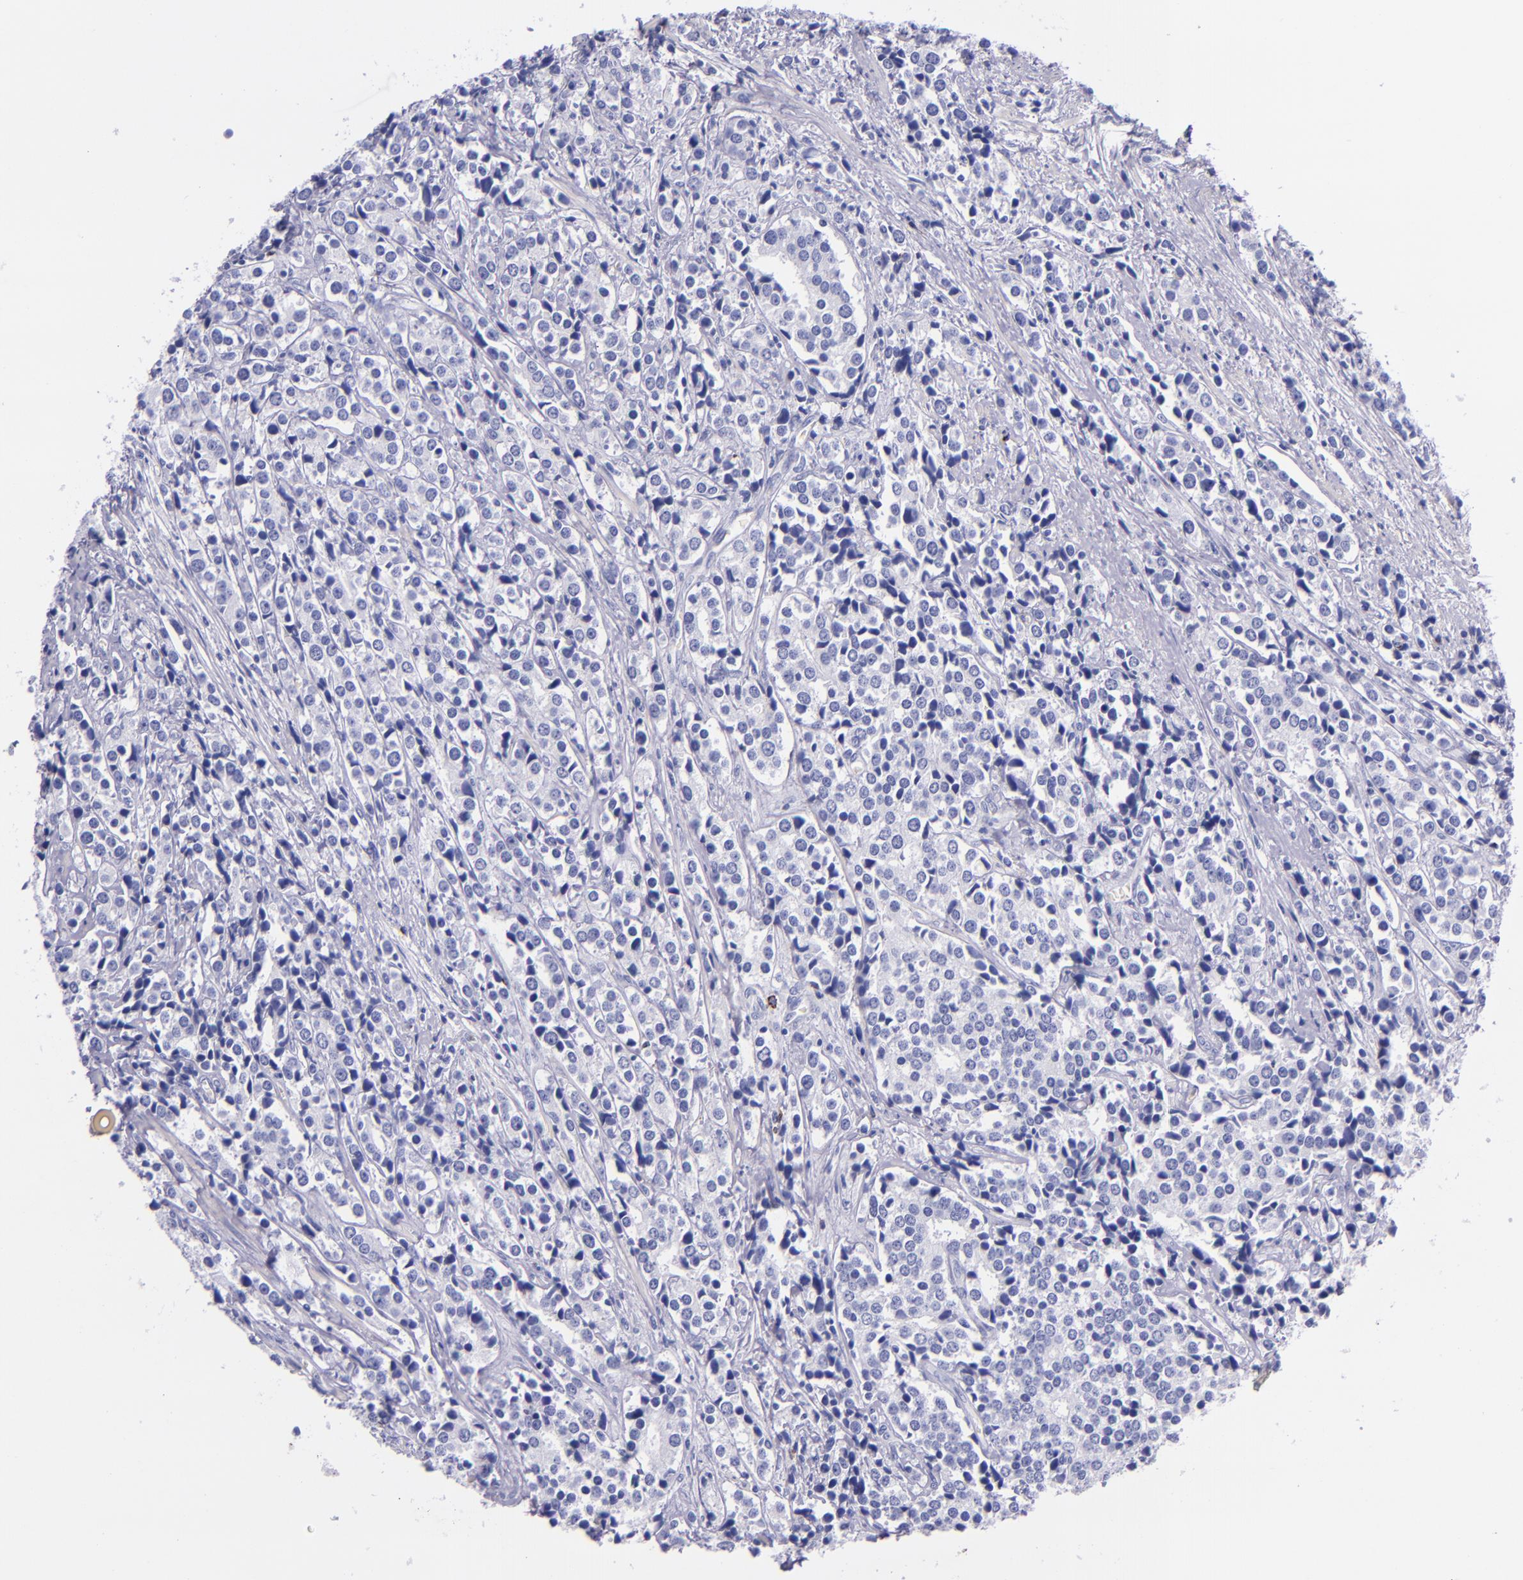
{"staining": {"intensity": "negative", "quantity": "none", "location": "none"}, "tissue": "prostate cancer", "cell_type": "Tumor cells", "image_type": "cancer", "snomed": [{"axis": "morphology", "description": "Adenocarcinoma, High grade"}, {"axis": "topography", "description": "Prostate"}], "caption": "Prostate adenocarcinoma (high-grade) was stained to show a protein in brown. There is no significant positivity in tumor cells.", "gene": "LAG3", "patient": {"sex": "male", "age": 71}}